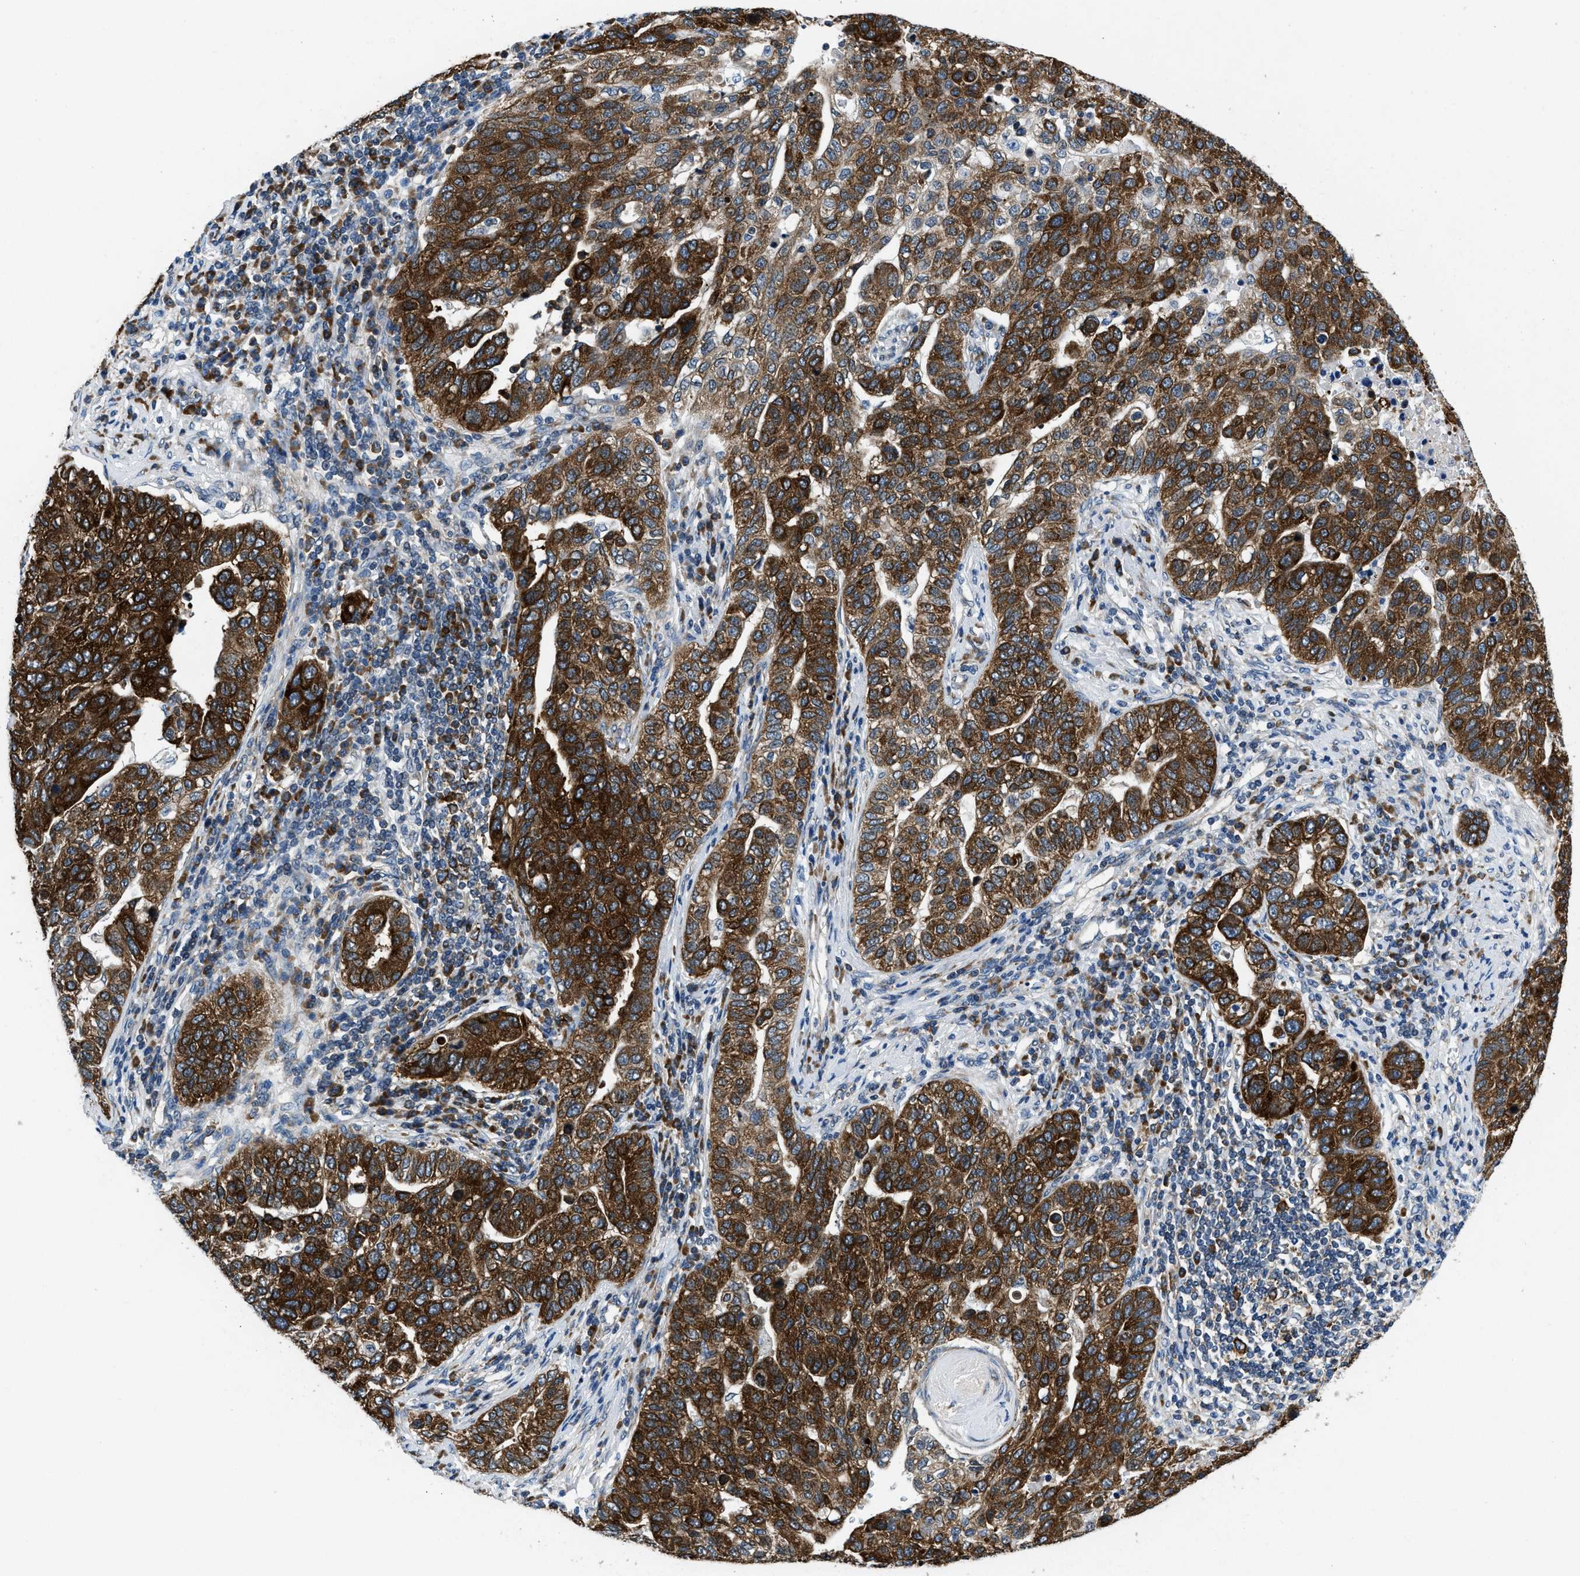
{"staining": {"intensity": "strong", "quantity": ">75%", "location": "cytoplasmic/membranous"}, "tissue": "pancreatic cancer", "cell_type": "Tumor cells", "image_type": "cancer", "snomed": [{"axis": "morphology", "description": "Adenocarcinoma, NOS"}, {"axis": "topography", "description": "Pancreas"}], "caption": "Pancreatic adenocarcinoma stained for a protein demonstrates strong cytoplasmic/membranous positivity in tumor cells.", "gene": "PA2G4", "patient": {"sex": "female", "age": 61}}